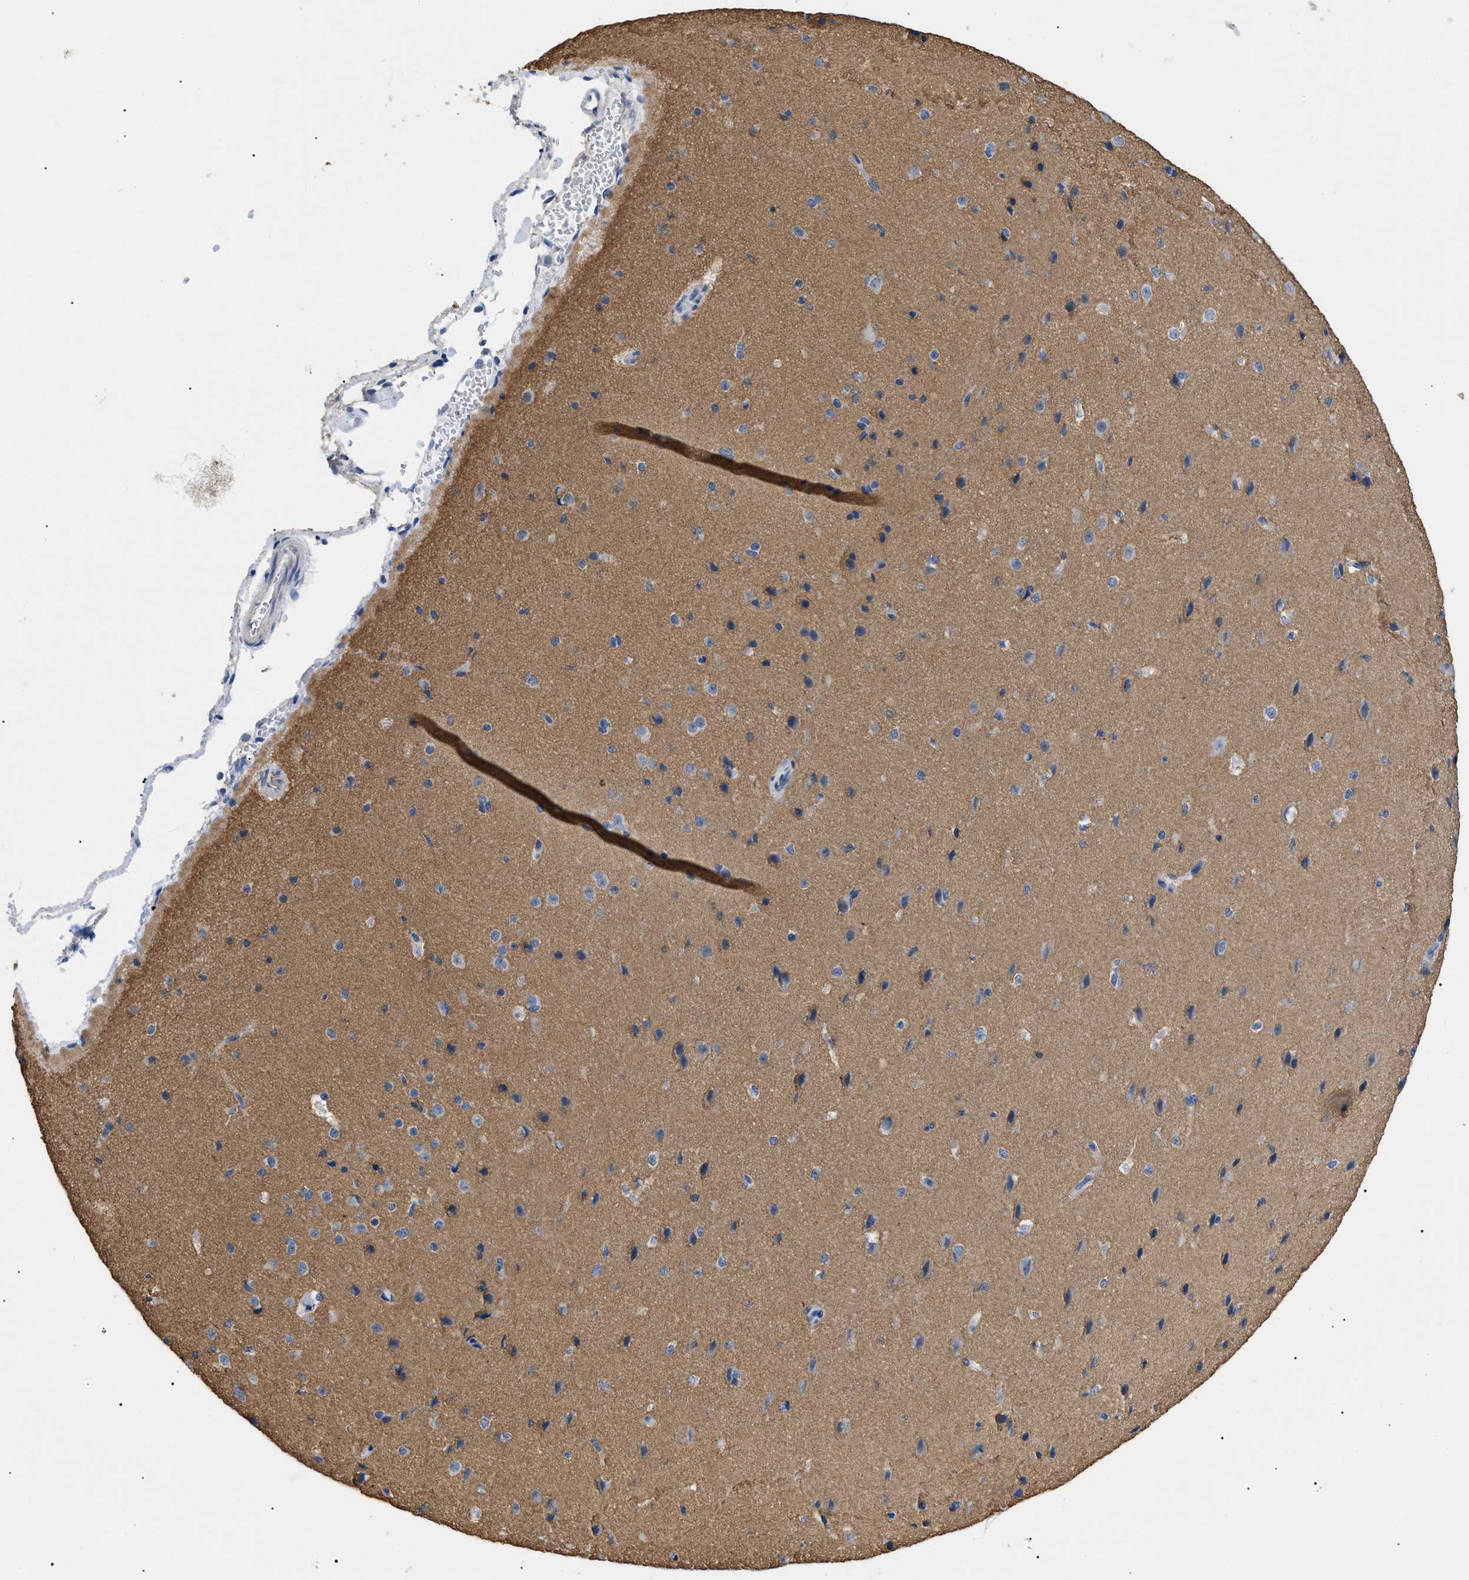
{"staining": {"intensity": "weak", "quantity": "25%-75%", "location": "cytoplasmic/membranous"}, "tissue": "cerebral cortex", "cell_type": "Endothelial cells", "image_type": "normal", "snomed": [{"axis": "morphology", "description": "Normal tissue, NOS"}, {"axis": "morphology", "description": "Developmental malformation"}, {"axis": "topography", "description": "Cerebral cortex"}], "caption": "Immunohistochemical staining of normal cerebral cortex demonstrates weak cytoplasmic/membranous protein staining in about 25%-75% of endothelial cells.", "gene": "PRRT2", "patient": {"sex": "female", "age": 30}}